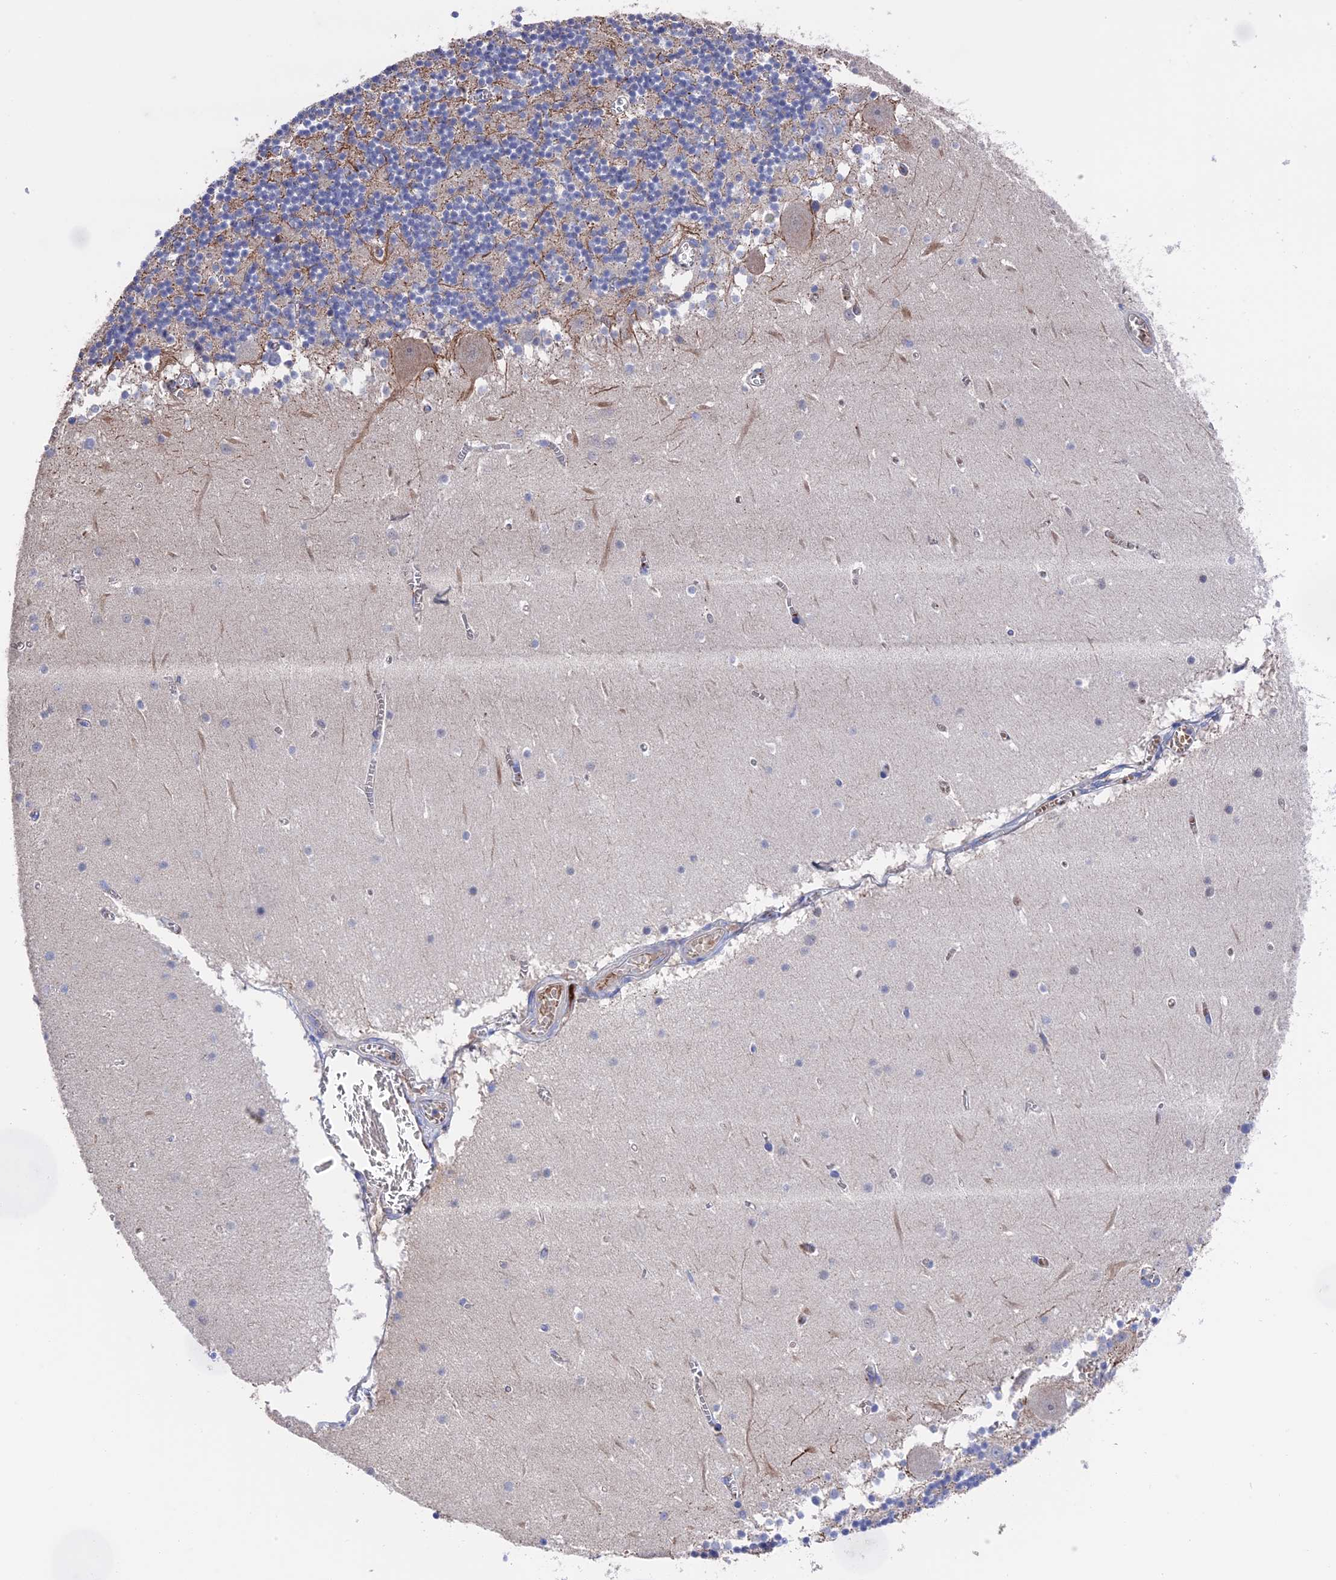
{"staining": {"intensity": "moderate", "quantity": "<25%", "location": "cytoplasmic/membranous"}, "tissue": "cerebellum", "cell_type": "Cells in granular layer", "image_type": "normal", "snomed": [{"axis": "morphology", "description": "Normal tissue, NOS"}, {"axis": "topography", "description": "Cerebellum"}], "caption": "A histopathology image of cerebellum stained for a protein demonstrates moderate cytoplasmic/membranous brown staining in cells in granular layer.", "gene": "HPF1", "patient": {"sex": "female", "age": 28}}